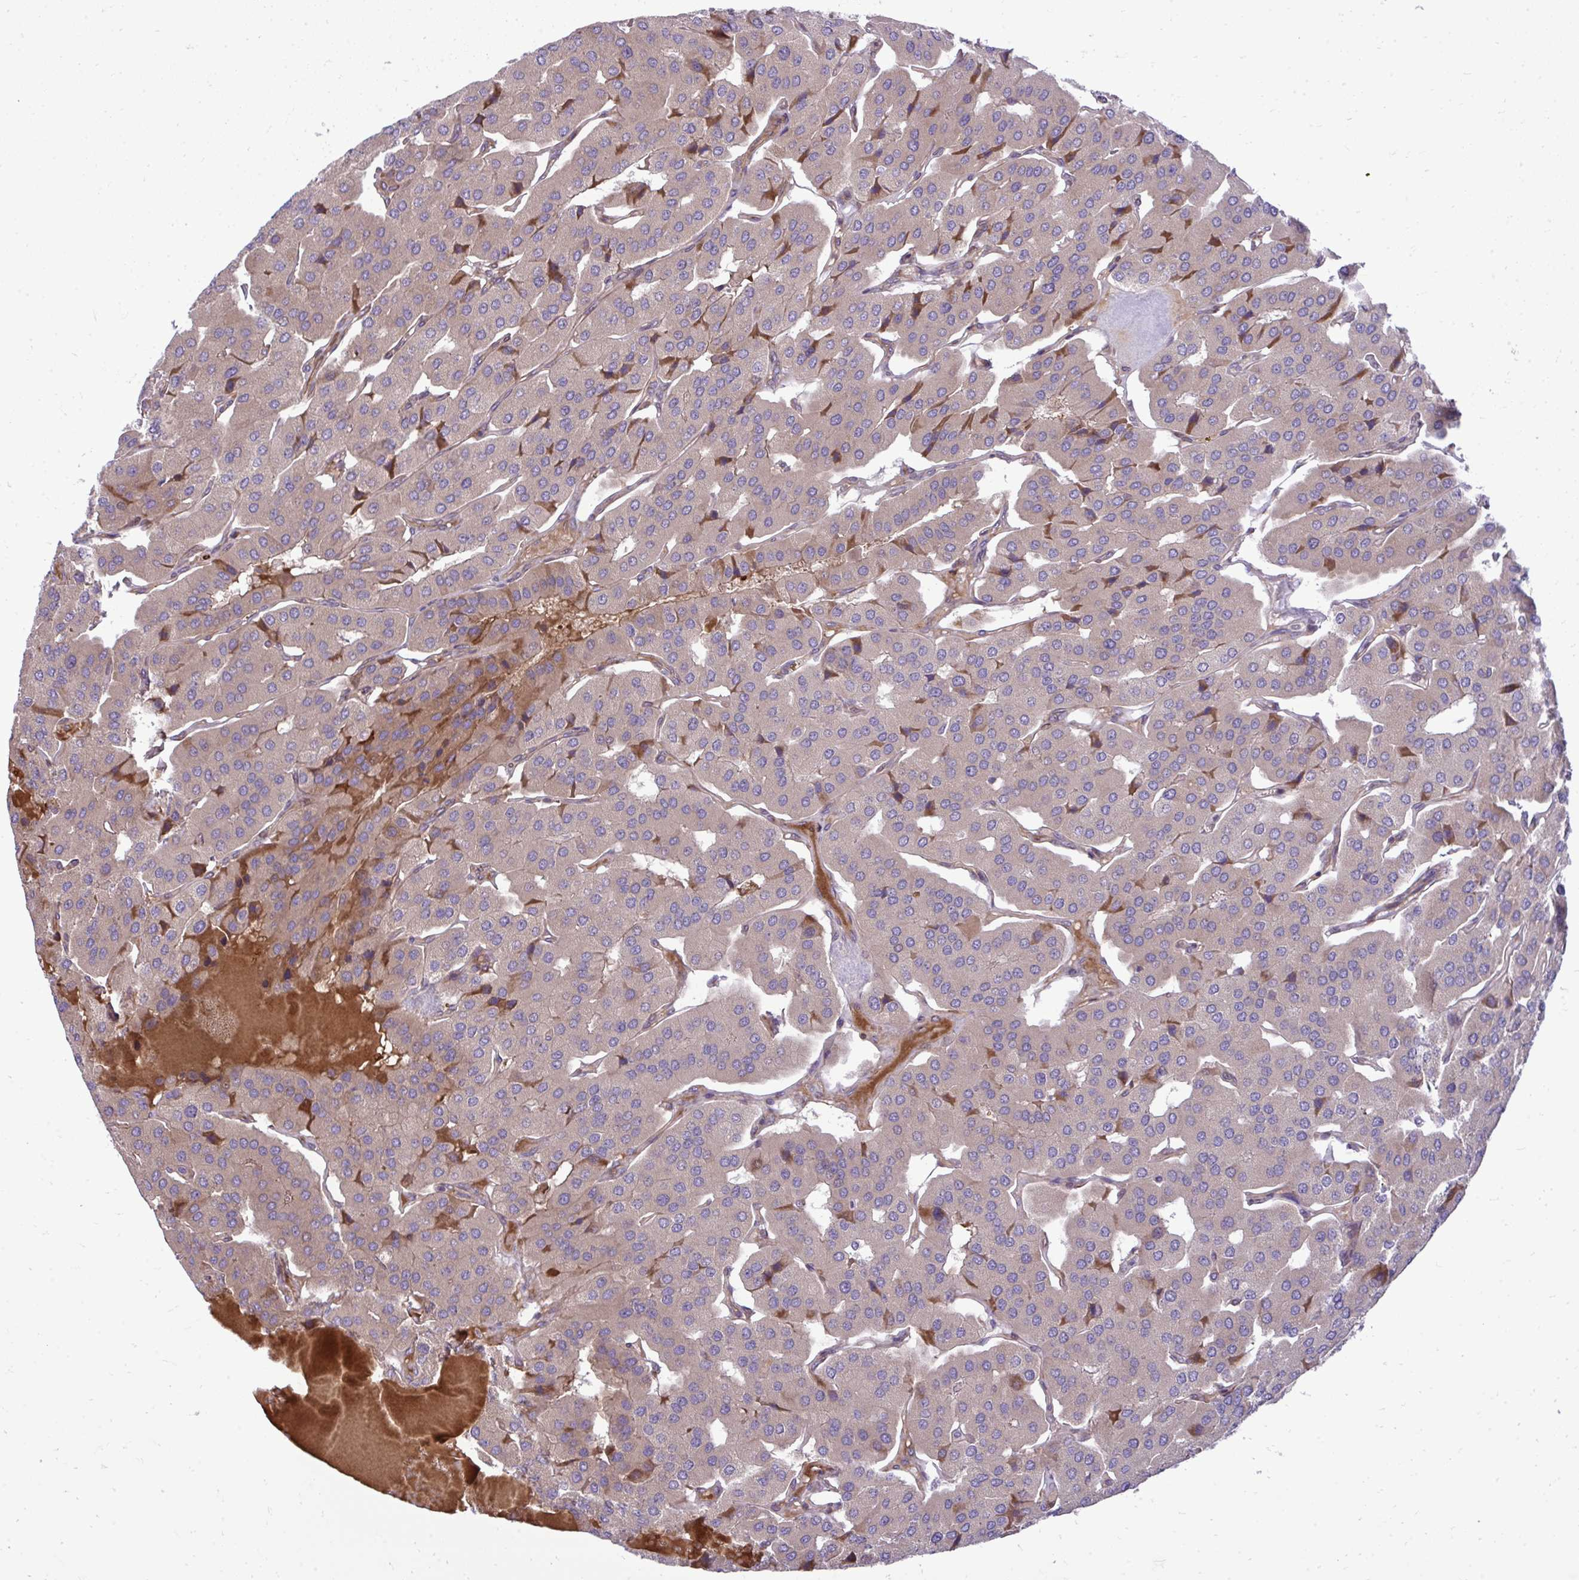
{"staining": {"intensity": "negative", "quantity": "none", "location": "none"}, "tissue": "parathyroid gland", "cell_type": "Glandular cells", "image_type": "normal", "snomed": [{"axis": "morphology", "description": "Normal tissue, NOS"}, {"axis": "morphology", "description": "Adenoma, NOS"}, {"axis": "topography", "description": "Parathyroid gland"}], "caption": "Immunohistochemistry image of unremarkable parathyroid gland stained for a protein (brown), which demonstrates no staining in glandular cells.", "gene": "ZSCAN9", "patient": {"sex": "female", "age": 86}}